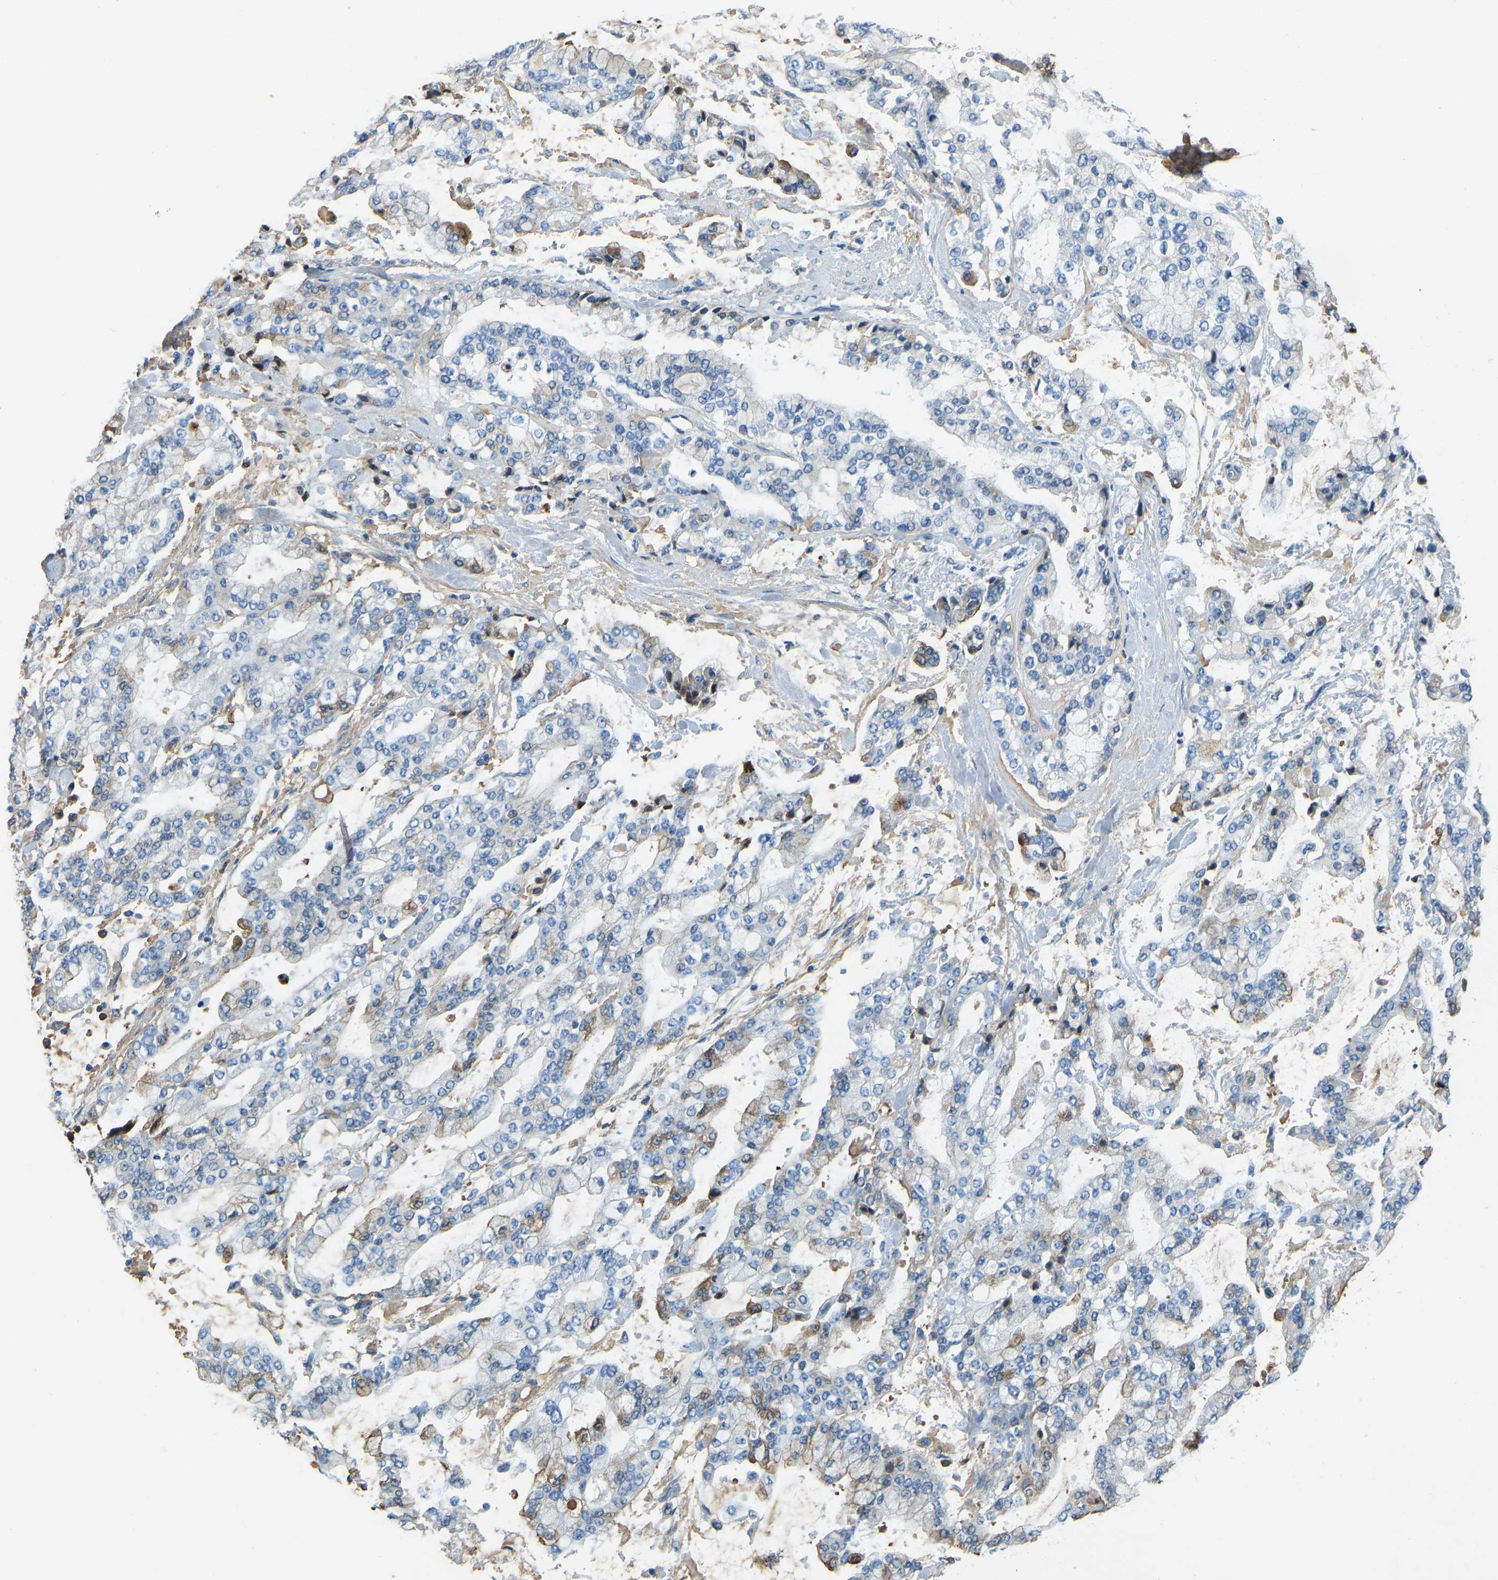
{"staining": {"intensity": "negative", "quantity": "none", "location": "none"}, "tissue": "stomach cancer", "cell_type": "Tumor cells", "image_type": "cancer", "snomed": [{"axis": "morphology", "description": "Normal tissue, NOS"}, {"axis": "morphology", "description": "Adenocarcinoma, NOS"}, {"axis": "topography", "description": "Stomach, upper"}, {"axis": "topography", "description": "Stomach"}], "caption": "Immunohistochemistry photomicrograph of adenocarcinoma (stomach) stained for a protein (brown), which reveals no expression in tumor cells.", "gene": "THBS4", "patient": {"sex": "male", "age": 76}}